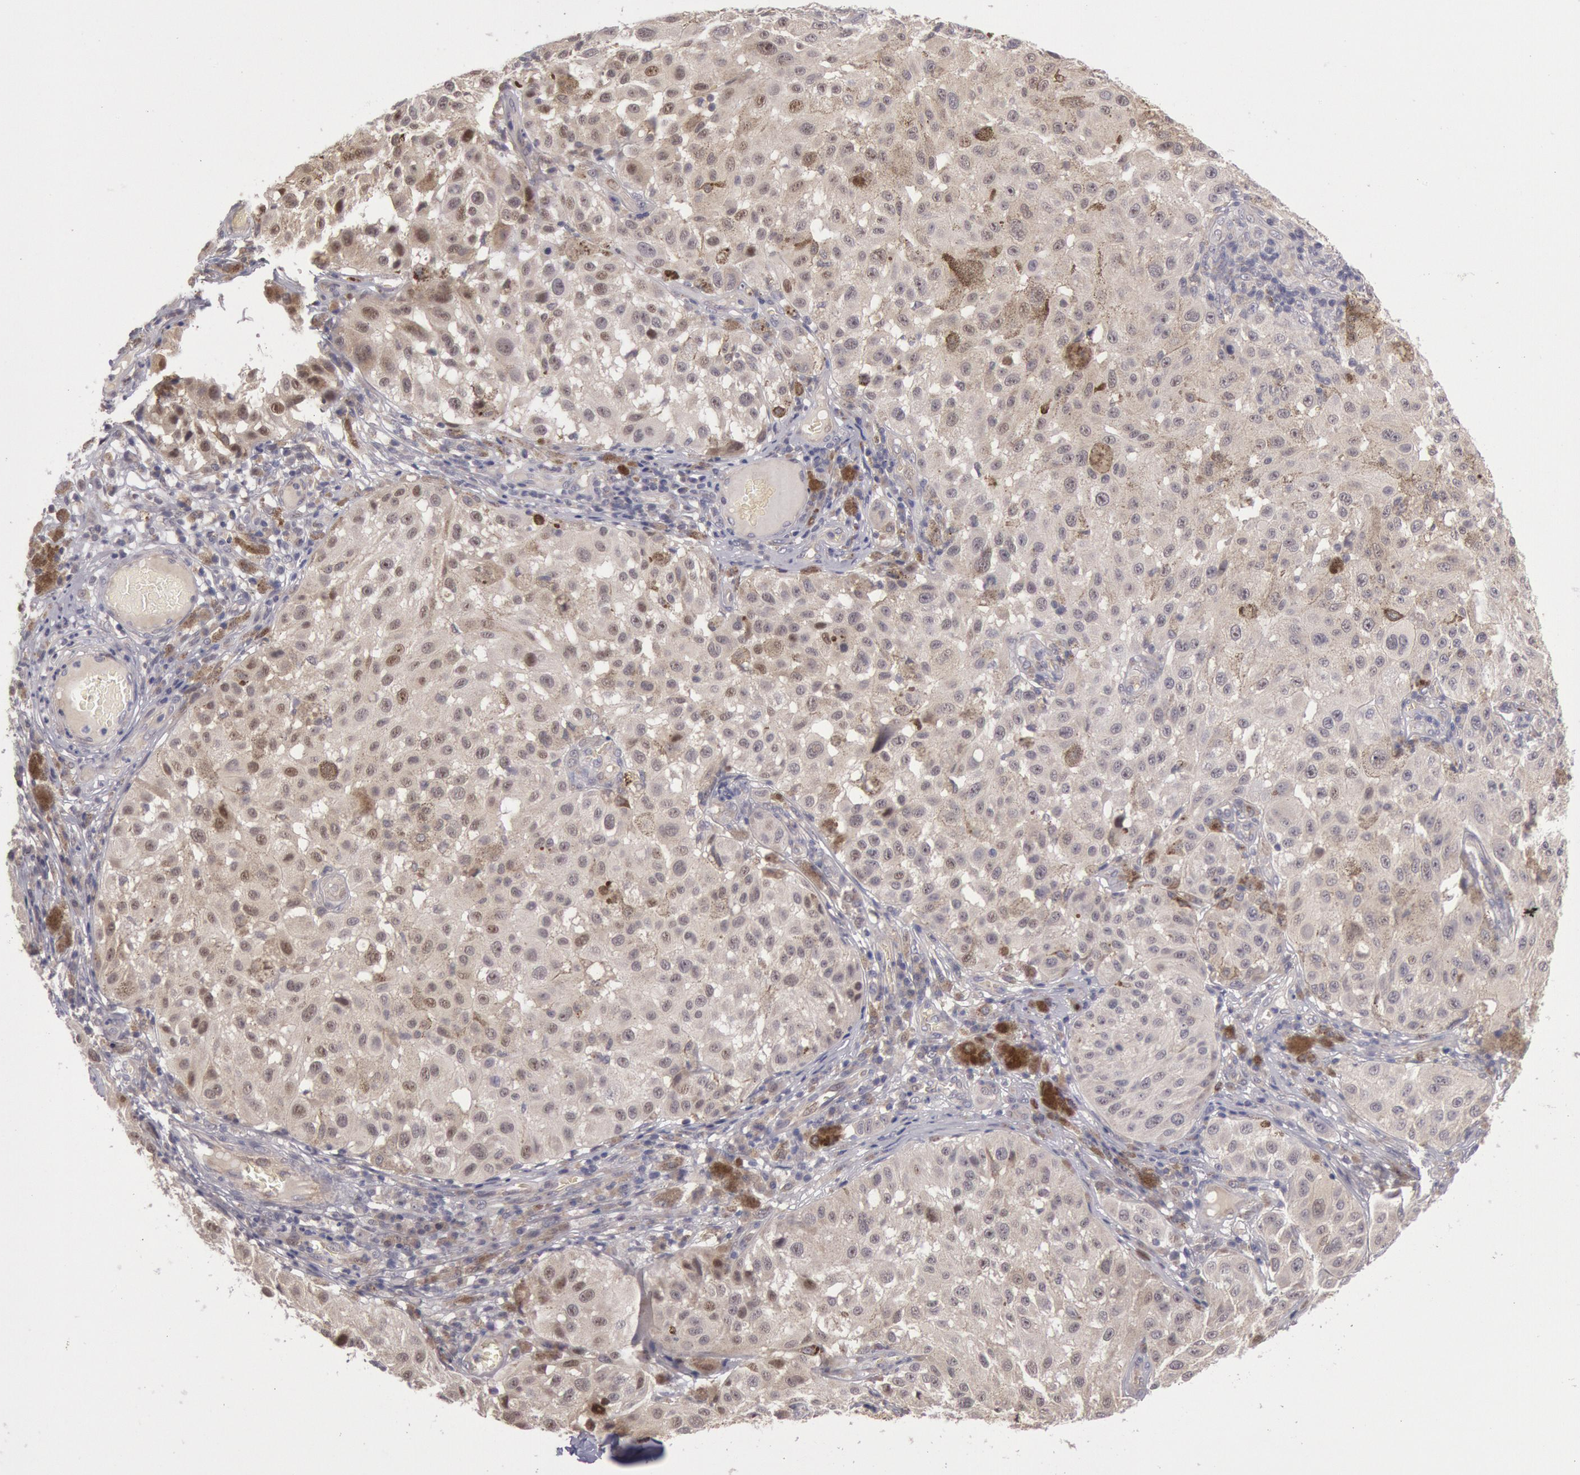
{"staining": {"intensity": "weak", "quantity": ">75%", "location": "cytoplasmic/membranous"}, "tissue": "melanoma", "cell_type": "Tumor cells", "image_type": "cancer", "snomed": [{"axis": "morphology", "description": "Malignant melanoma, NOS"}, {"axis": "topography", "description": "Skin"}], "caption": "Immunohistochemical staining of human melanoma shows weak cytoplasmic/membranous protein positivity in approximately >75% of tumor cells. Ihc stains the protein of interest in brown and the nuclei are stained blue.", "gene": "TRIB2", "patient": {"sex": "female", "age": 64}}